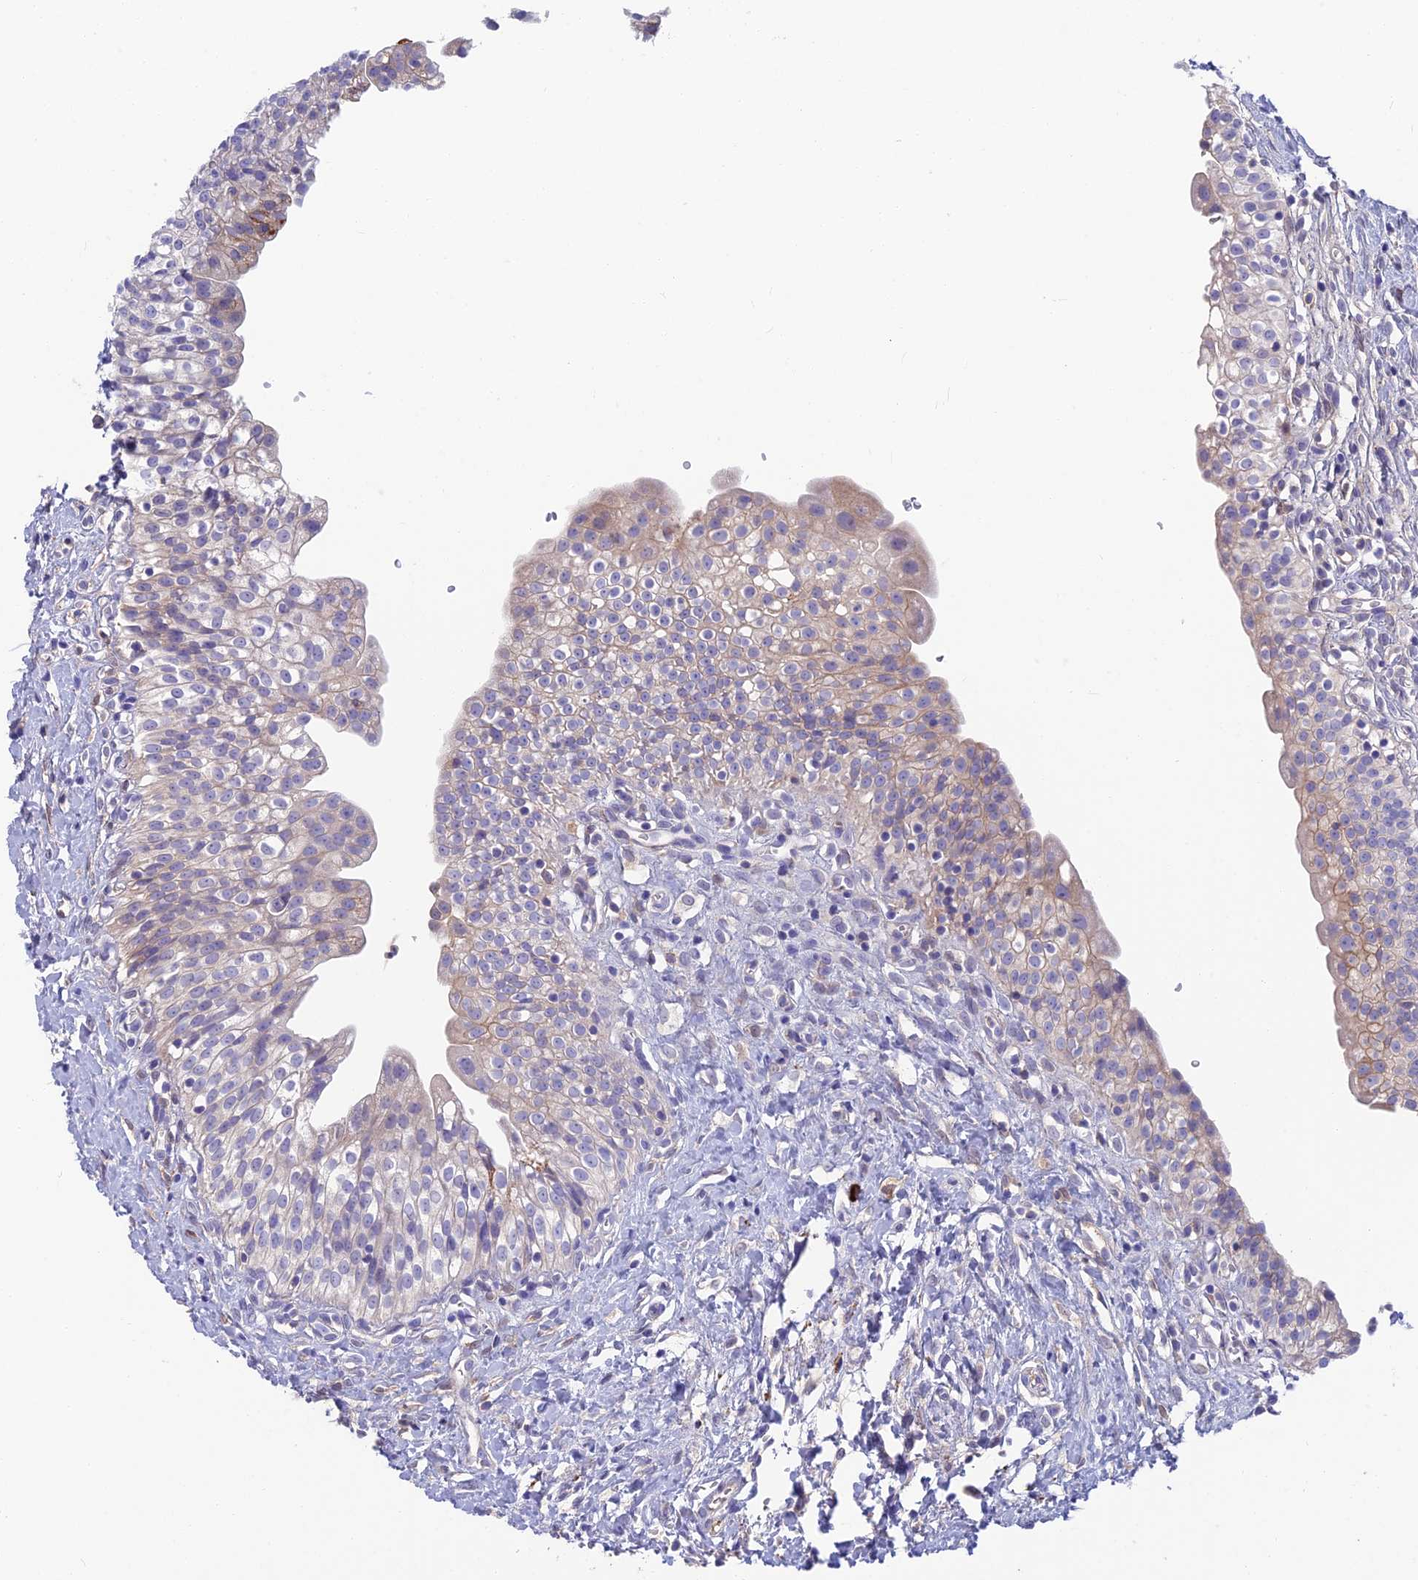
{"staining": {"intensity": "weak", "quantity": "<25%", "location": "cytoplasmic/membranous"}, "tissue": "urinary bladder", "cell_type": "Urothelial cells", "image_type": "normal", "snomed": [{"axis": "morphology", "description": "Normal tissue, NOS"}, {"axis": "topography", "description": "Urinary bladder"}], "caption": "Human urinary bladder stained for a protein using IHC shows no positivity in urothelial cells.", "gene": "SNAP91", "patient": {"sex": "male", "age": 51}}